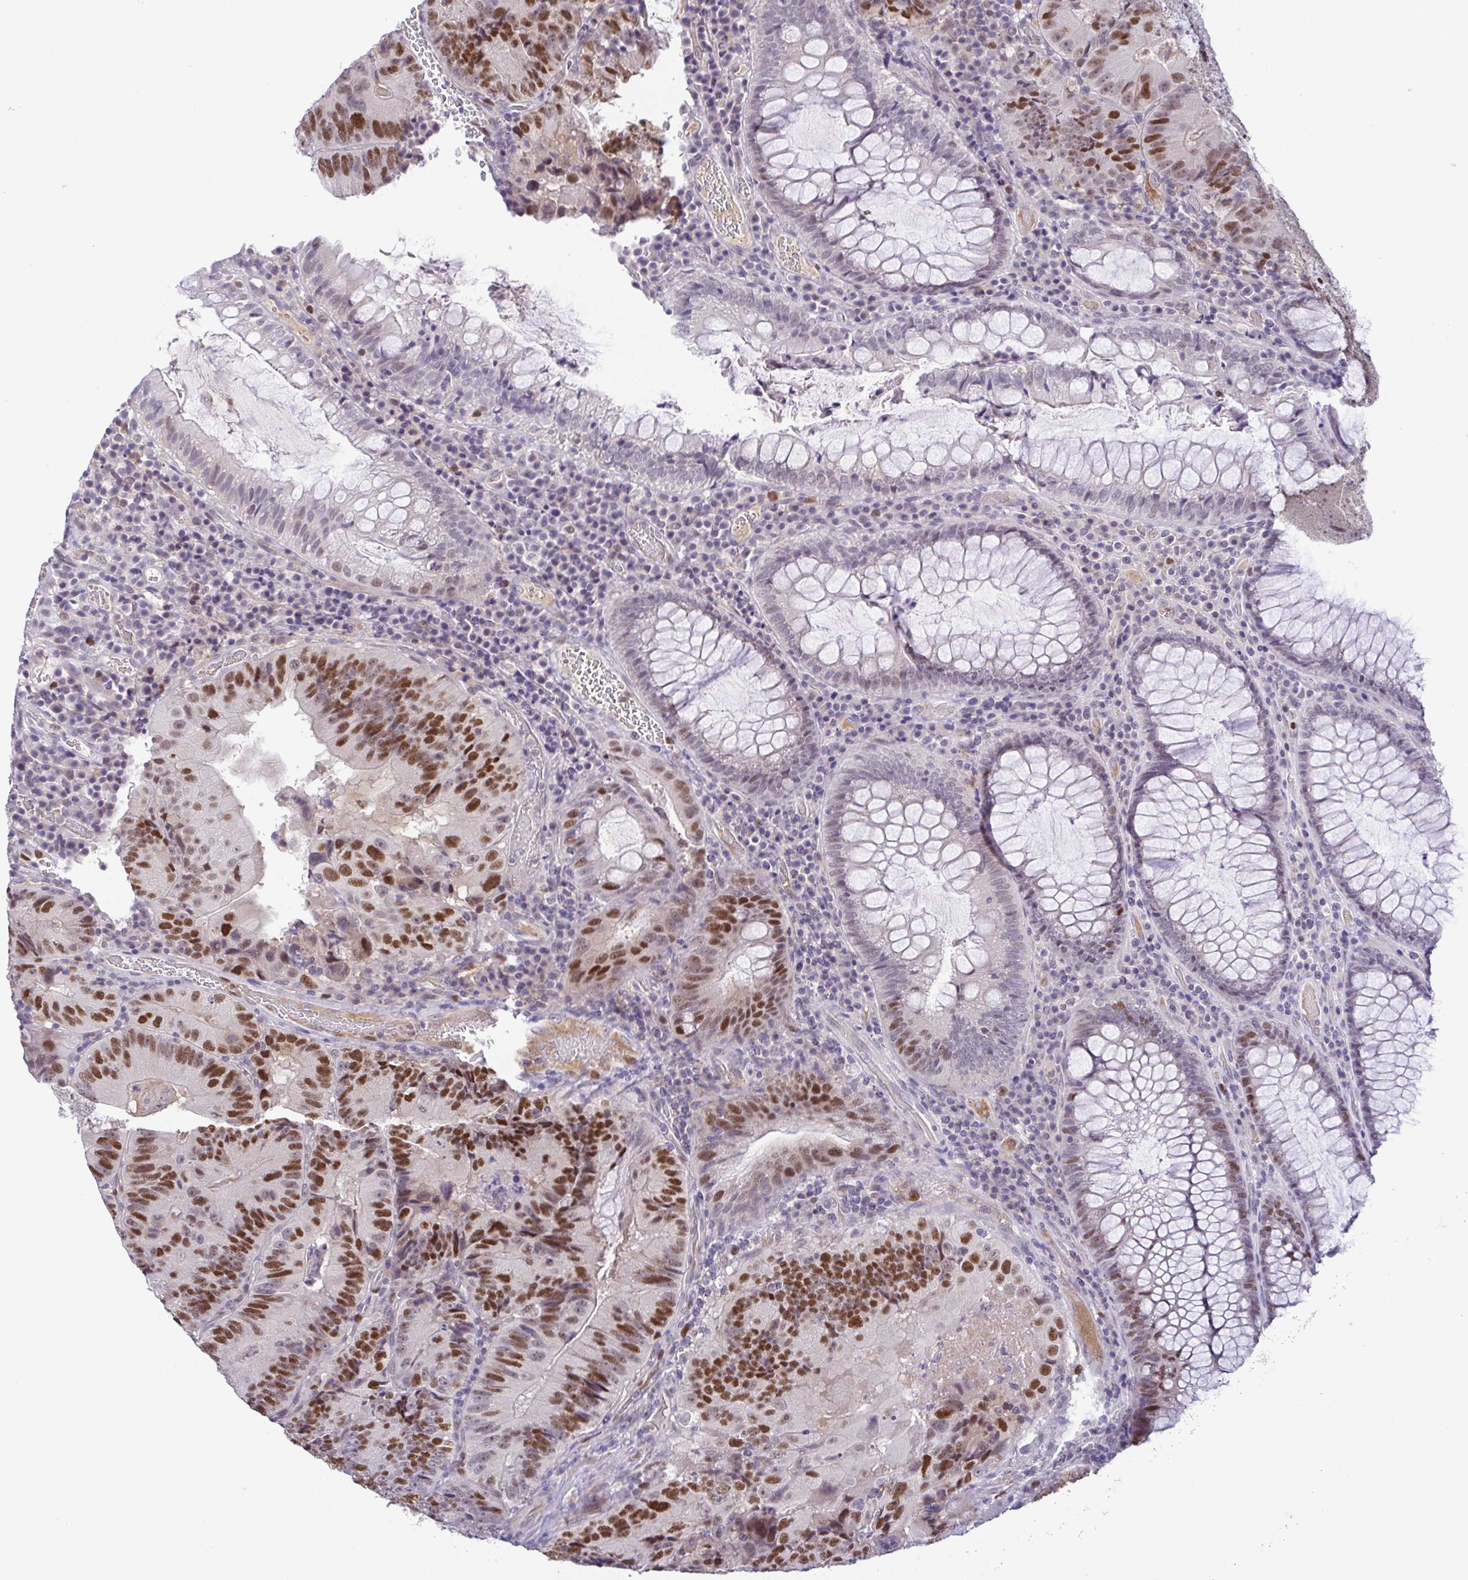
{"staining": {"intensity": "moderate", "quantity": "25%-75%", "location": "nuclear"}, "tissue": "colorectal cancer", "cell_type": "Tumor cells", "image_type": "cancer", "snomed": [{"axis": "morphology", "description": "Adenocarcinoma, NOS"}, {"axis": "topography", "description": "Colon"}], "caption": "The image shows staining of colorectal cancer (adenocarcinoma), revealing moderate nuclear protein expression (brown color) within tumor cells.", "gene": "TIPIN", "patient": {"sex": "female", "age": 86}}